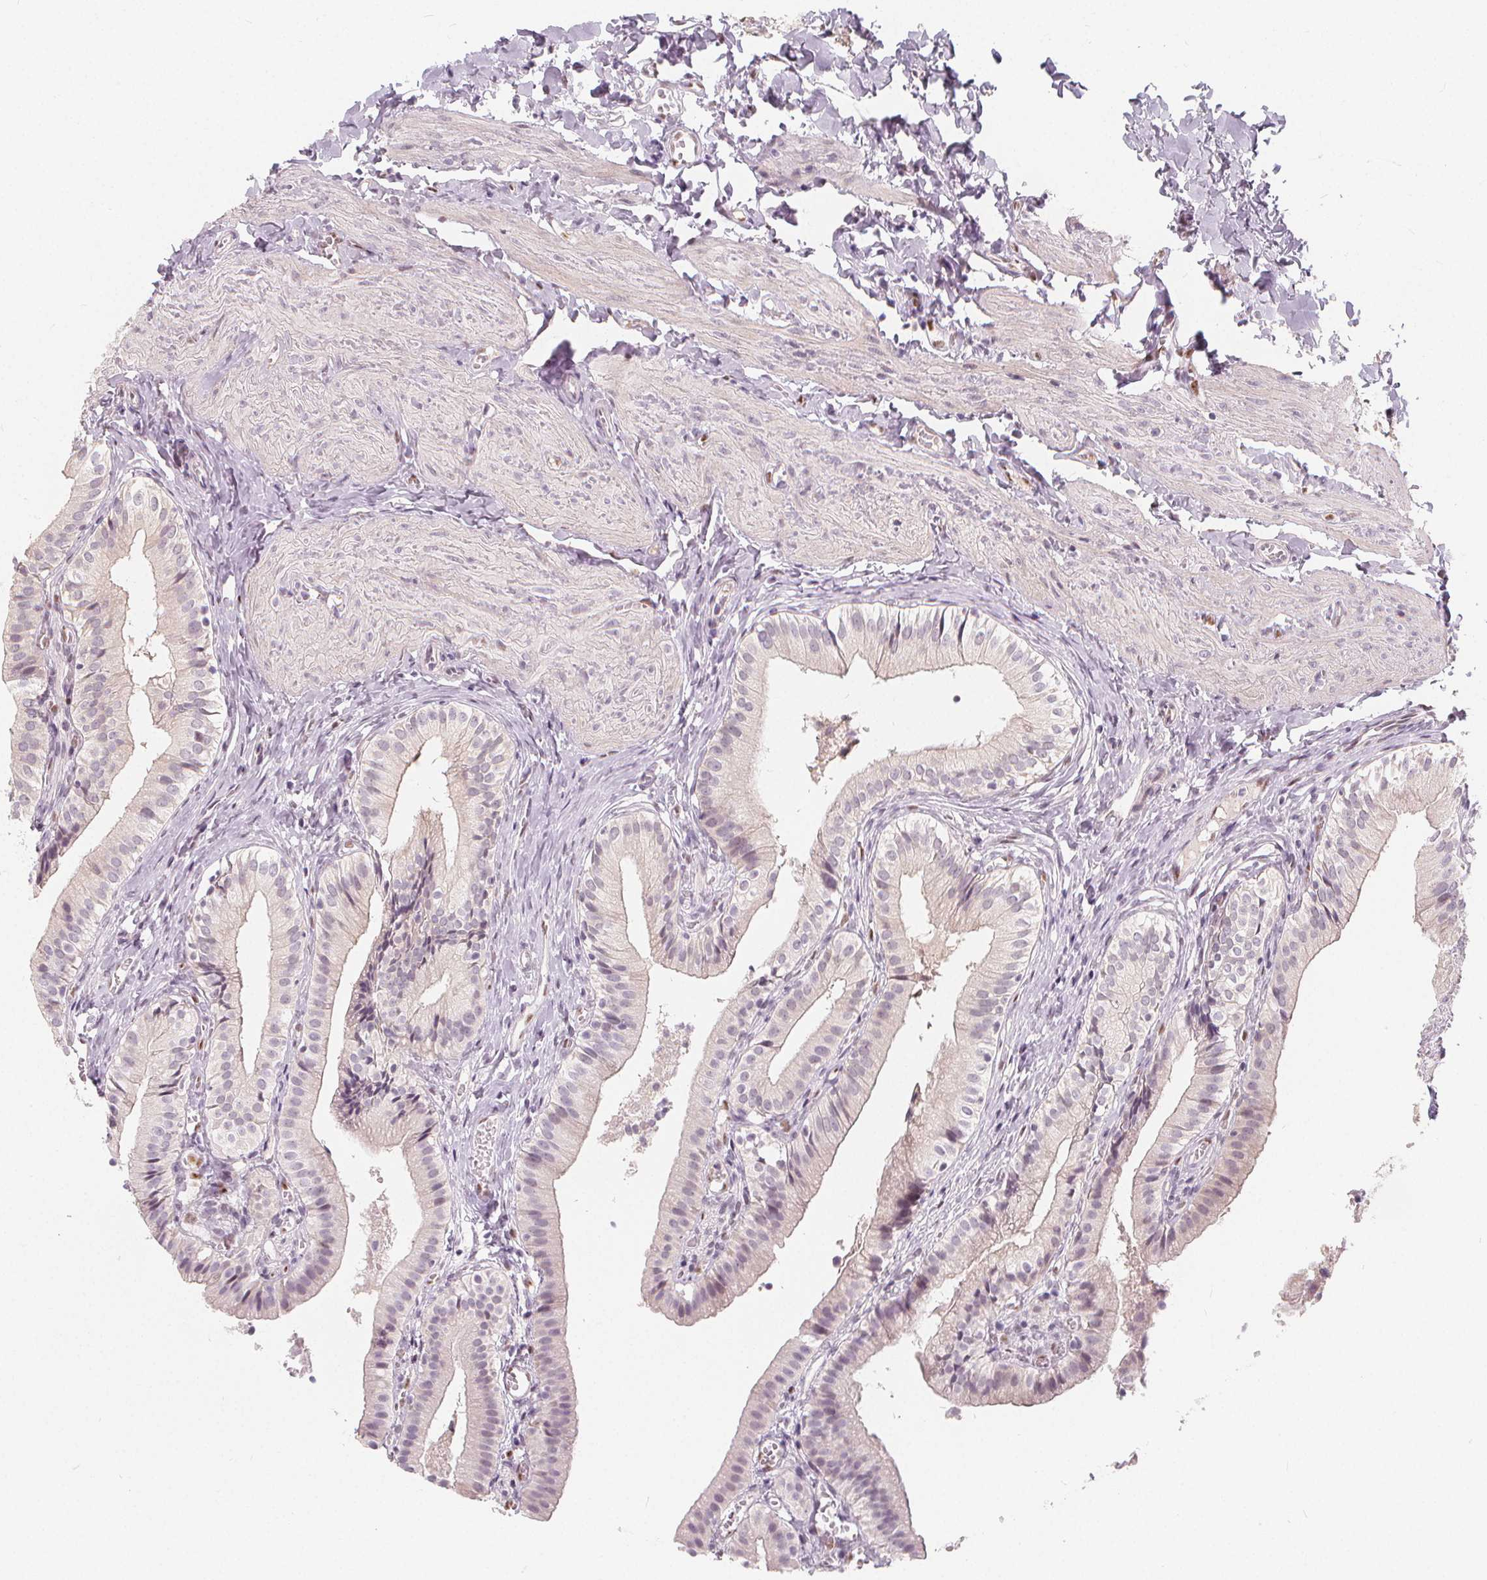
{"staining": {"intensity": "weak", "quantity": "<25%", "location": "cytoplasmic/membranous"}, "tissue": "gallbladder", "cell_type": "Glandular cells", "image_type": "normal", "snomed": [{"axis": "morphology", "description": "Normal tissue, NOS"}, {"axis": "topography", "description": "Gallbladder"}], "caption": "Photomicrograph shows no significant protein expression in glandular cells of normal gallbladder.", "gene": "DRC3", "patient": {"sex": "female", "age": 47}}